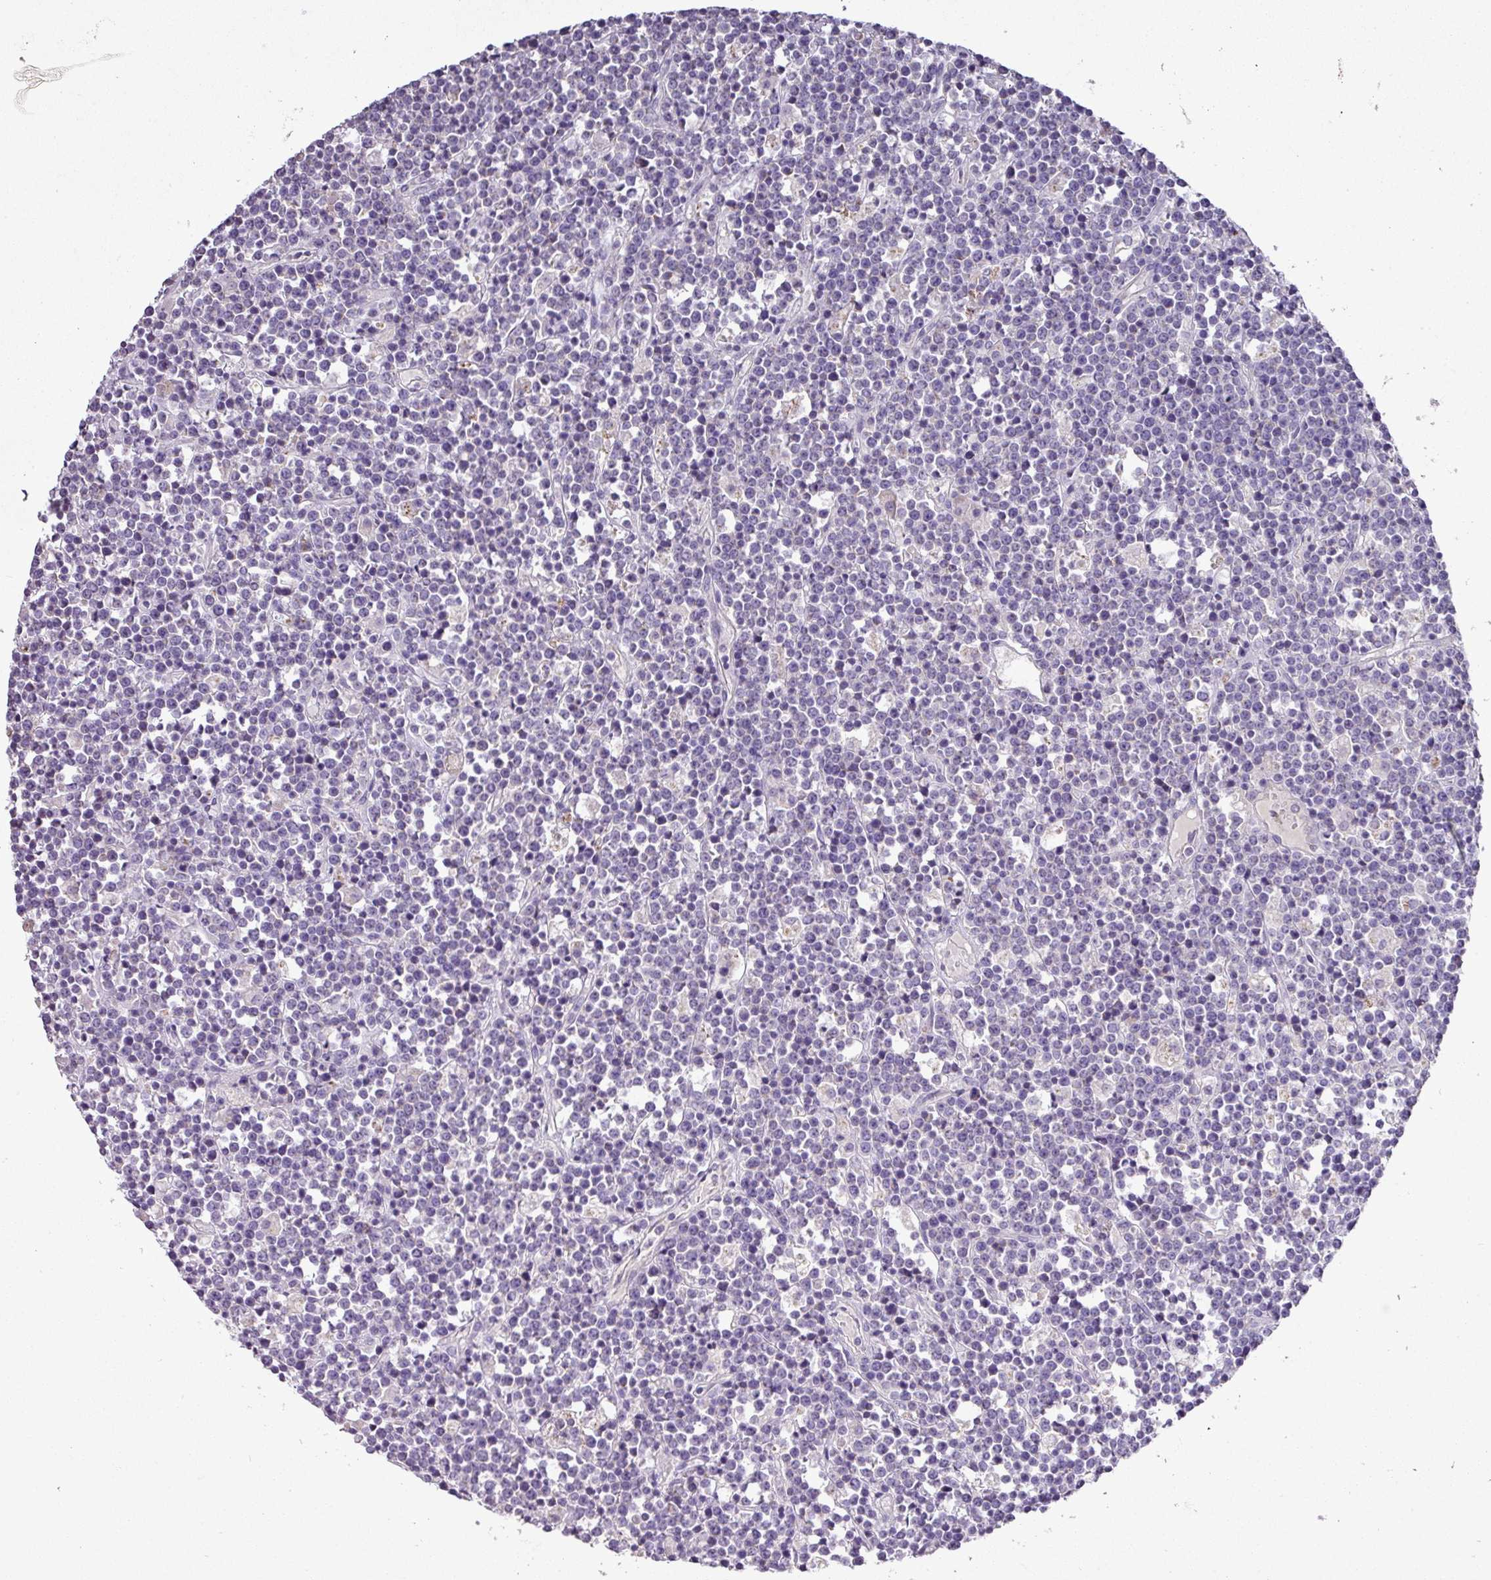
{"staining": {"intensity": "negative", "quantity": "none", "location": "none"}, "tissue": "lymphoma", "cell_type": "Tumor cells", "image_type": "cancer", "snomed": [{"axis": "morphology", "description": "Malignant lymphoma, non-Hodgkin's type, High grade"}, {"axis": "topography", "description": "Ovary"}], "caption": "This is a image of IHC staining of malignant lymphoma, non-Hodgkin's type (high-grade), which shows no positivity in tumor cells.", "gene": "BRINP2", "patient": {"sex": "female", "age": 56}}